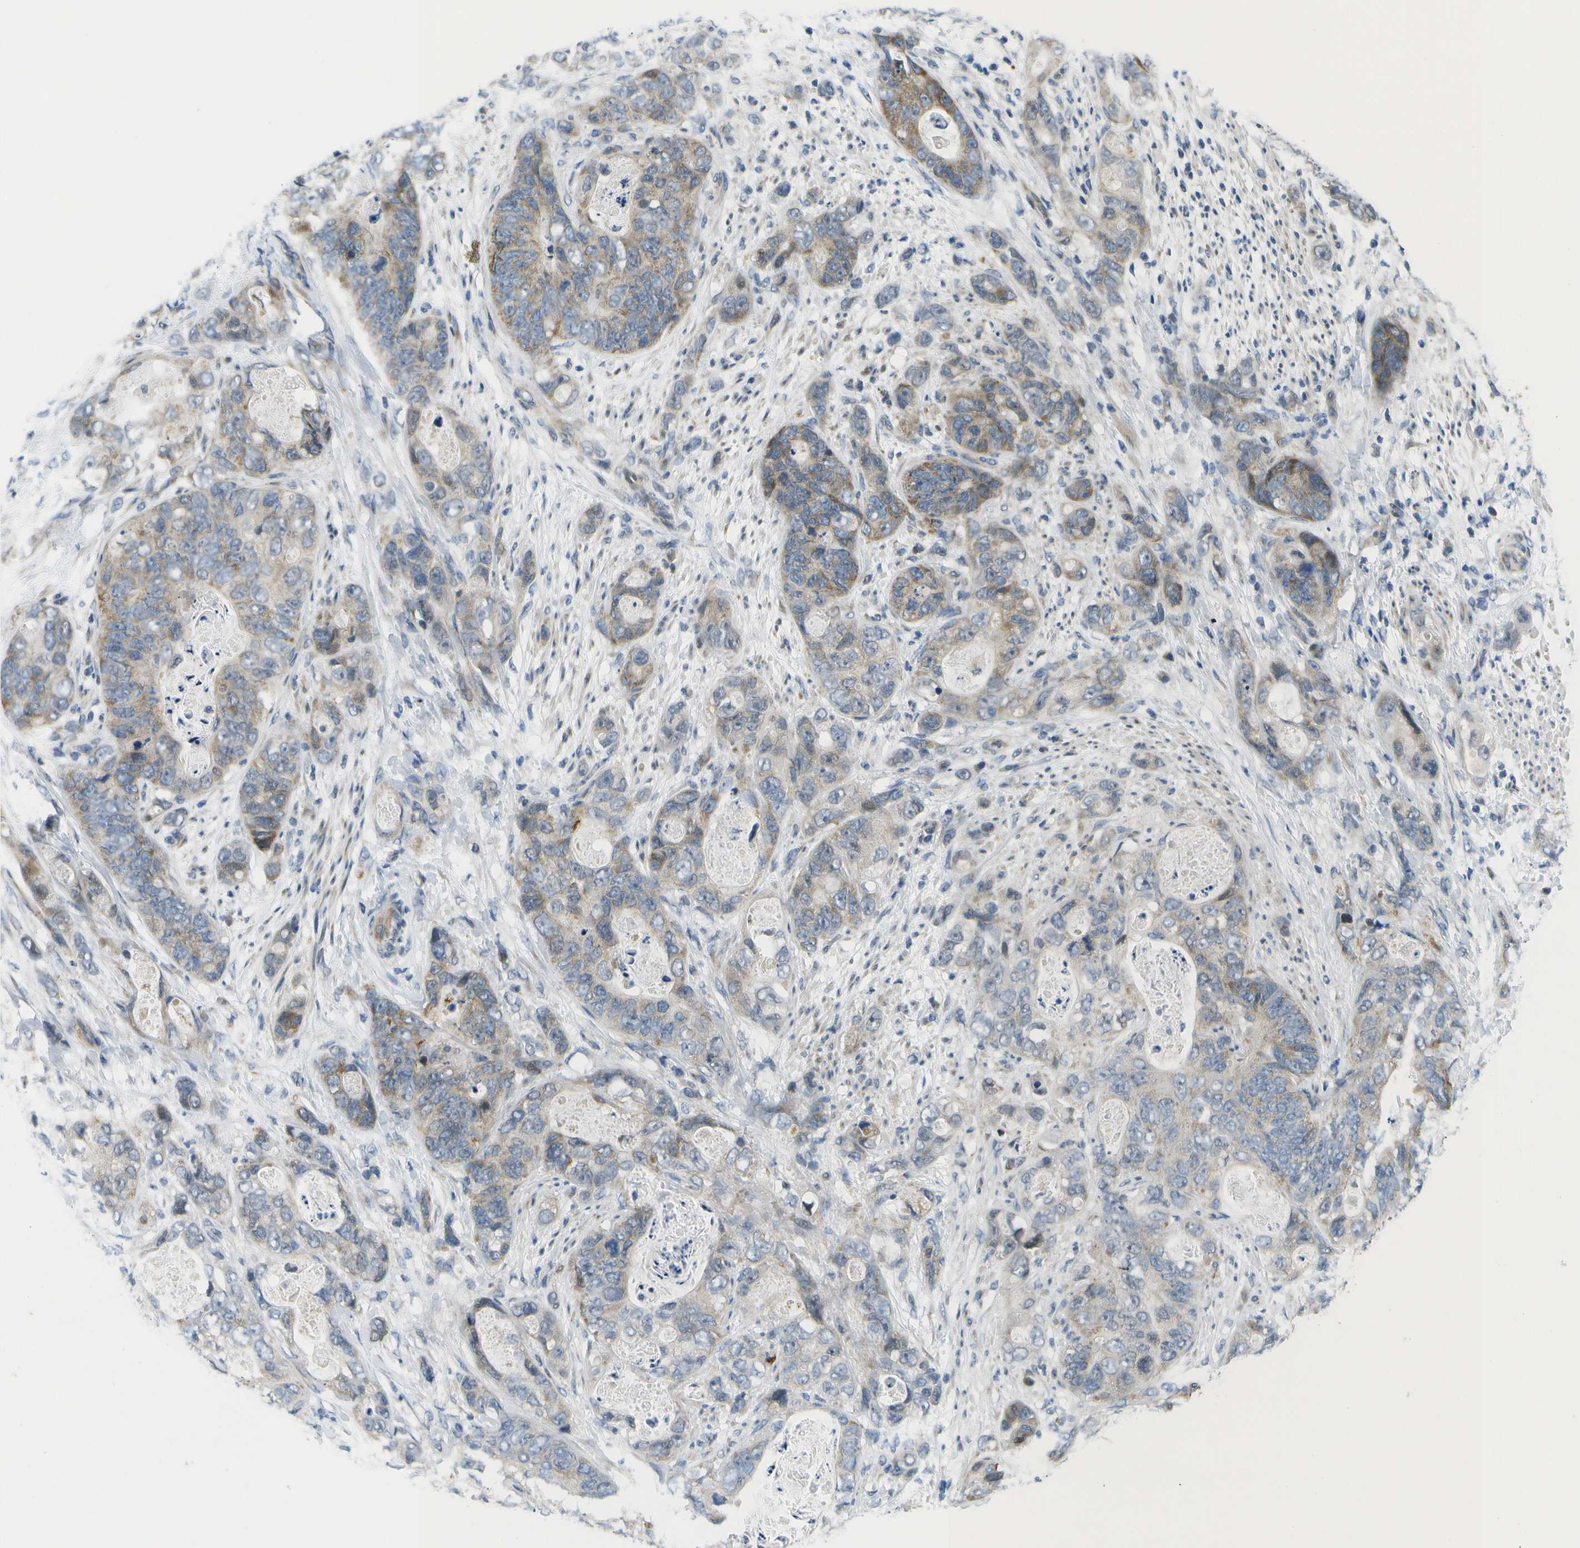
{"staining": {"intensity": "moderate", "quantity": "<25%", "location": "cytoplasmic/membranous"}, "tissue": "stomach cancer", "cell_type": "Tumor cells", "image_type": "cancer", "snomed": [{"axis": "morphology", "description": "Adenocarcinoma, NOS"}, {"axis": "topography", "description": "Stomach"}], "caption": "IHC image of neoplastic tissue: human stomach cancer stained using immunohistochemistry exhibits low levels of moderate protein expression localized specifically in the cytoplasmic/membranous of tumor cells, appearing as a cytoplasmic/membranous brown color.", "gene": "GALNT15", "patient": {"sex": "female", "age": 89}}